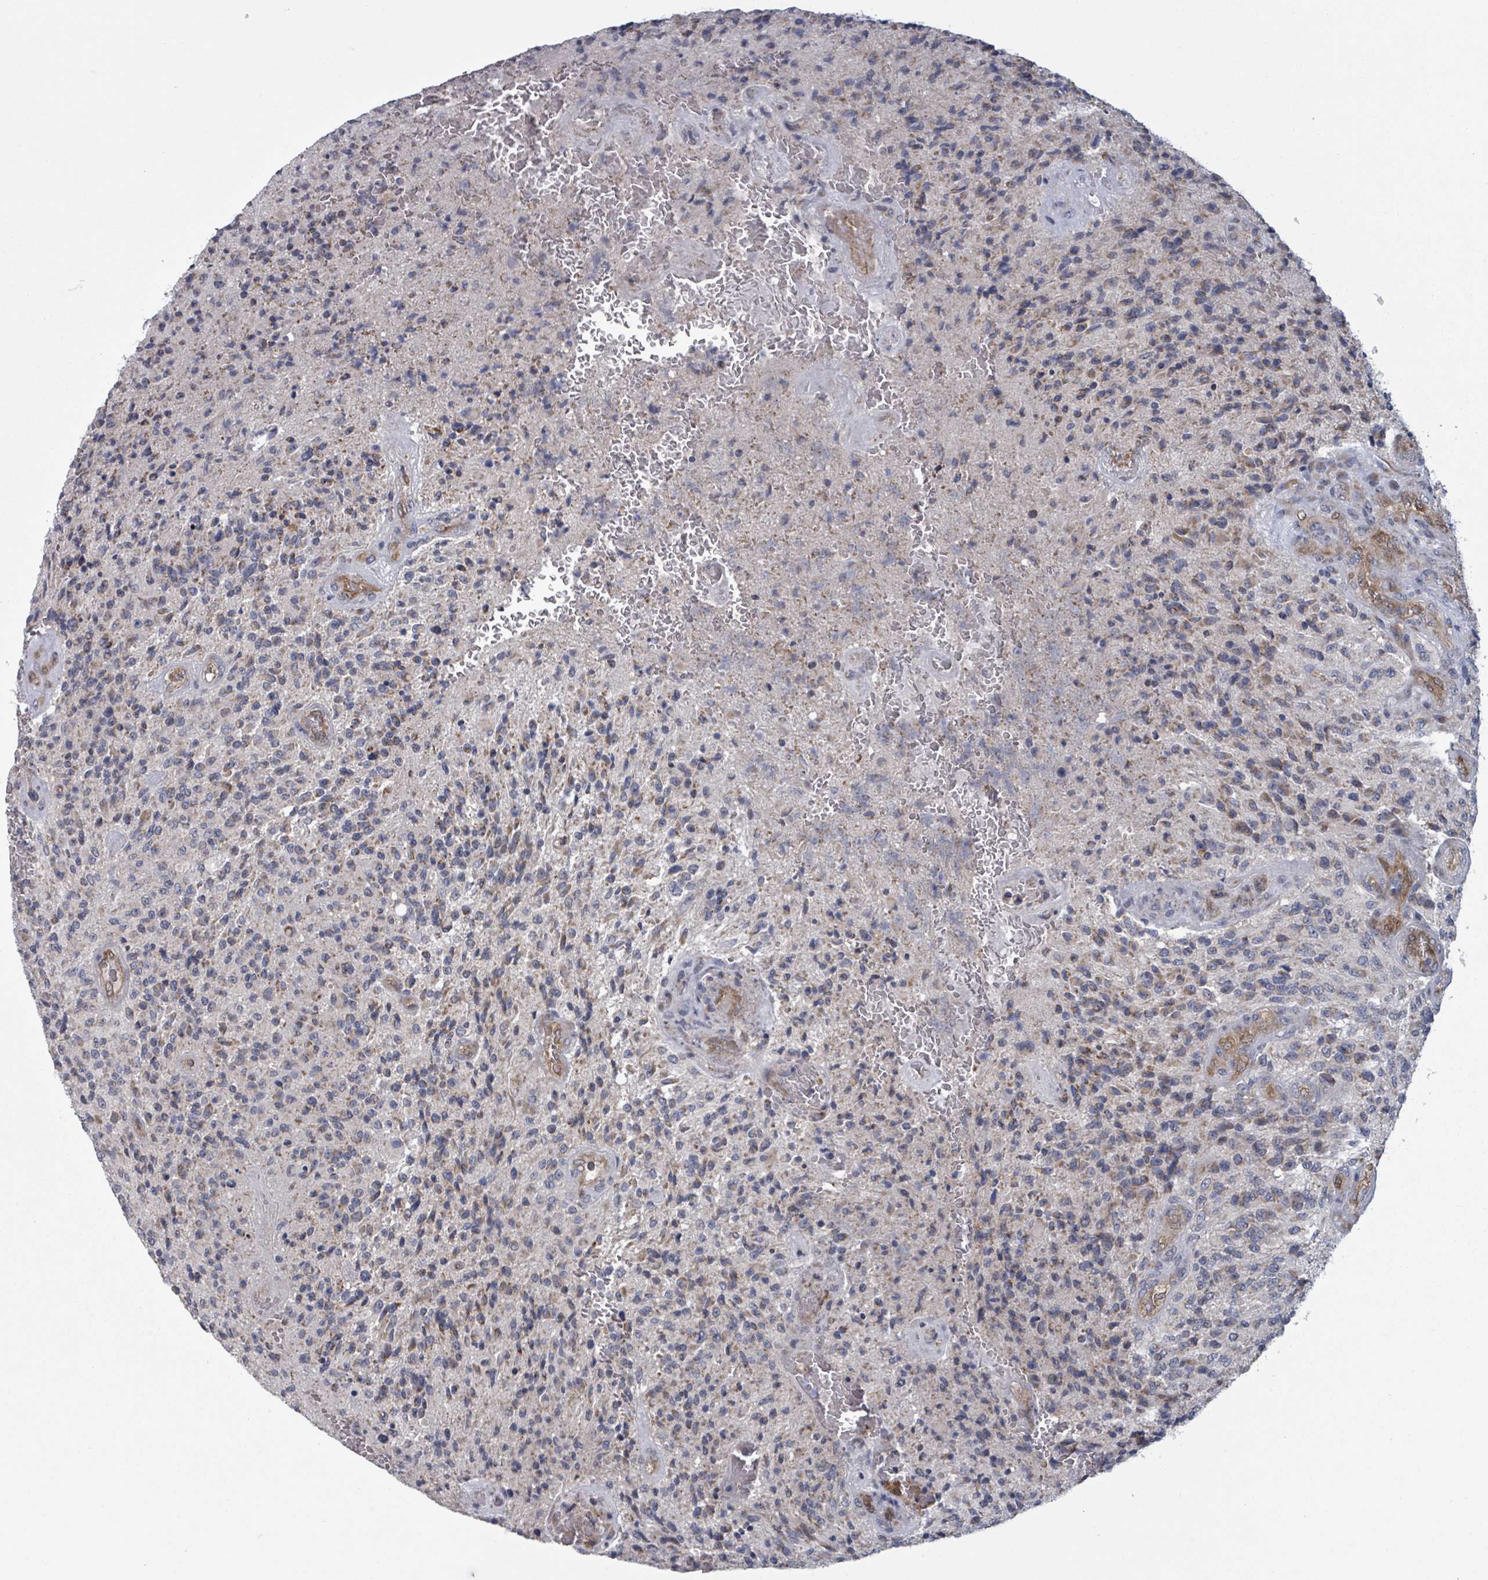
{"staining": {"intensity": "weak", "quantity": "25%-75%", "location": "cytoplasmic/membranous"}, "tissue": "glioma", "cell_type": "Tumor cells", "image_type": "cancer", "snomed": [{"axis": "morphology", "description": "Normal tissue, NOS"}, {"axis": "morphology", "description": "Glioma, malignant, High grade"}, {"axis": "topography", "description": "Cerebral cortex"}], "caption": "Approximately 25%-75% of tumor cells in malignant high-grade glioma exhibit weak cytoplasmic/membranous protein staining as visualized by brown immunohistochemical staining.", "gene": "FKBP1A", "patient": {"sex": "male", "age": 56}}